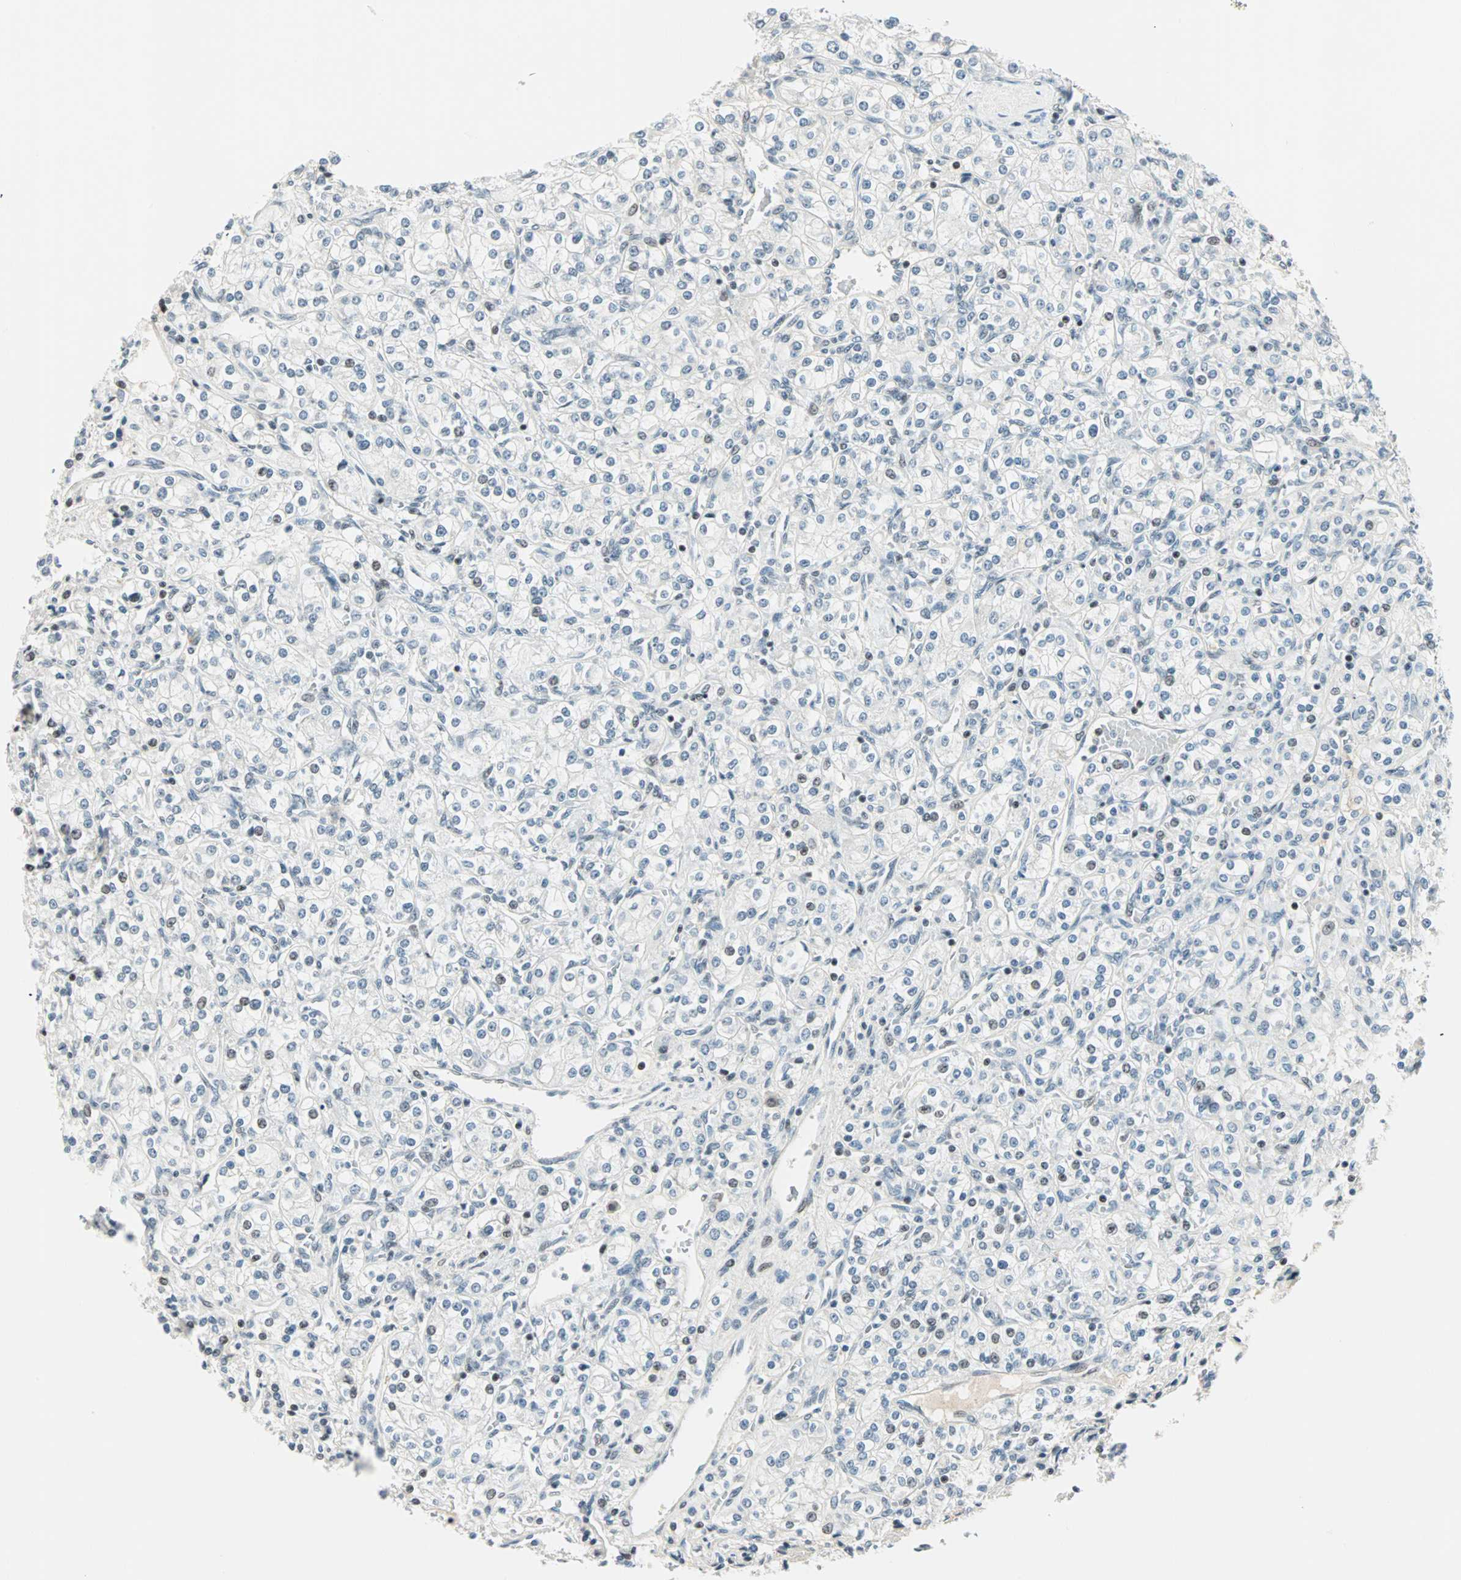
{"staining": {"intensity": "weak", "quantity": "<25%", "location": "nuclear"}, "tissue": "renal cancer", "cell_type": "Tumor cells", "image_type": "cancer", "snomed": [{"axis": "morphology", "description": "Adenocarcinoma, NOS"}, {"axis": "topography", "description": "Kidney"}], "caption": "Renal cancer (adenocarcinoma) stained for a protein using immunohistochemistry (IHC) exhibits no positivity tumor cells.", "gene": "SIN3A", "patient": {"sex": "male", "age": 77}}